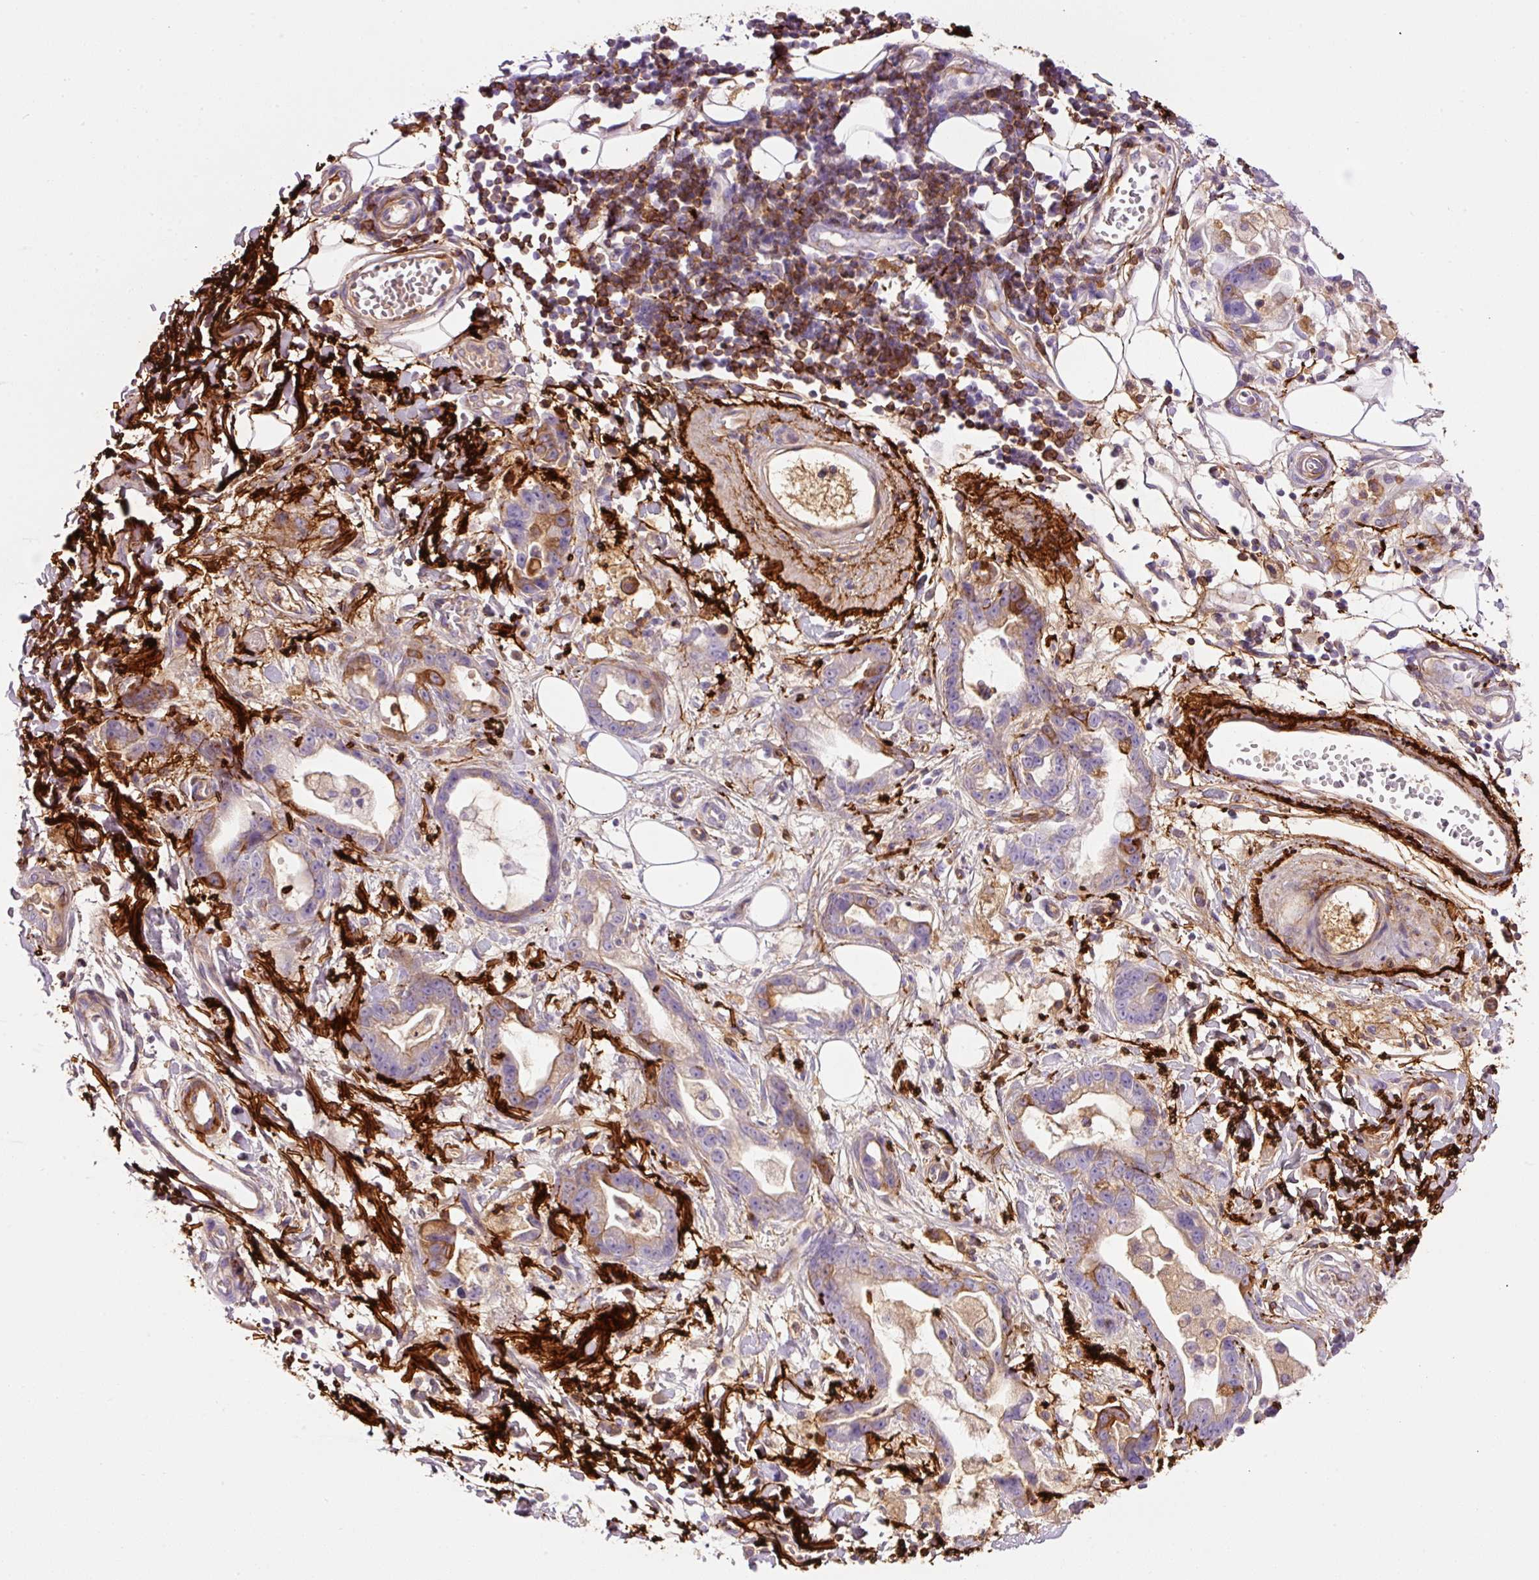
{"staining": {"intensity": "moderate", "quantity": "25%-75%", "location": "cytoplasmic/membranous"}, "tissue": "stomach cancer", "cell_type": "Tumor cells", "image_type": "cancer", "snomed": [{"axis": "morphology", "description": "Adenocarcinoma, NOS"}, {"axis": "topography", "description": "Stomach"}], "caption": "A brown stain labels moderate cytoplasmic/membranous expression of a protein in stomach cancer (adenocarcinoma) tumor cells. The staining was performed using DAB (3,3'-diaminobenzidine), with brown indicating positive protein expression. Nuclei are stained blue with hematoxylin.", "gene": "MFAP4", "patient": {"sex": "male", "age": 55}}